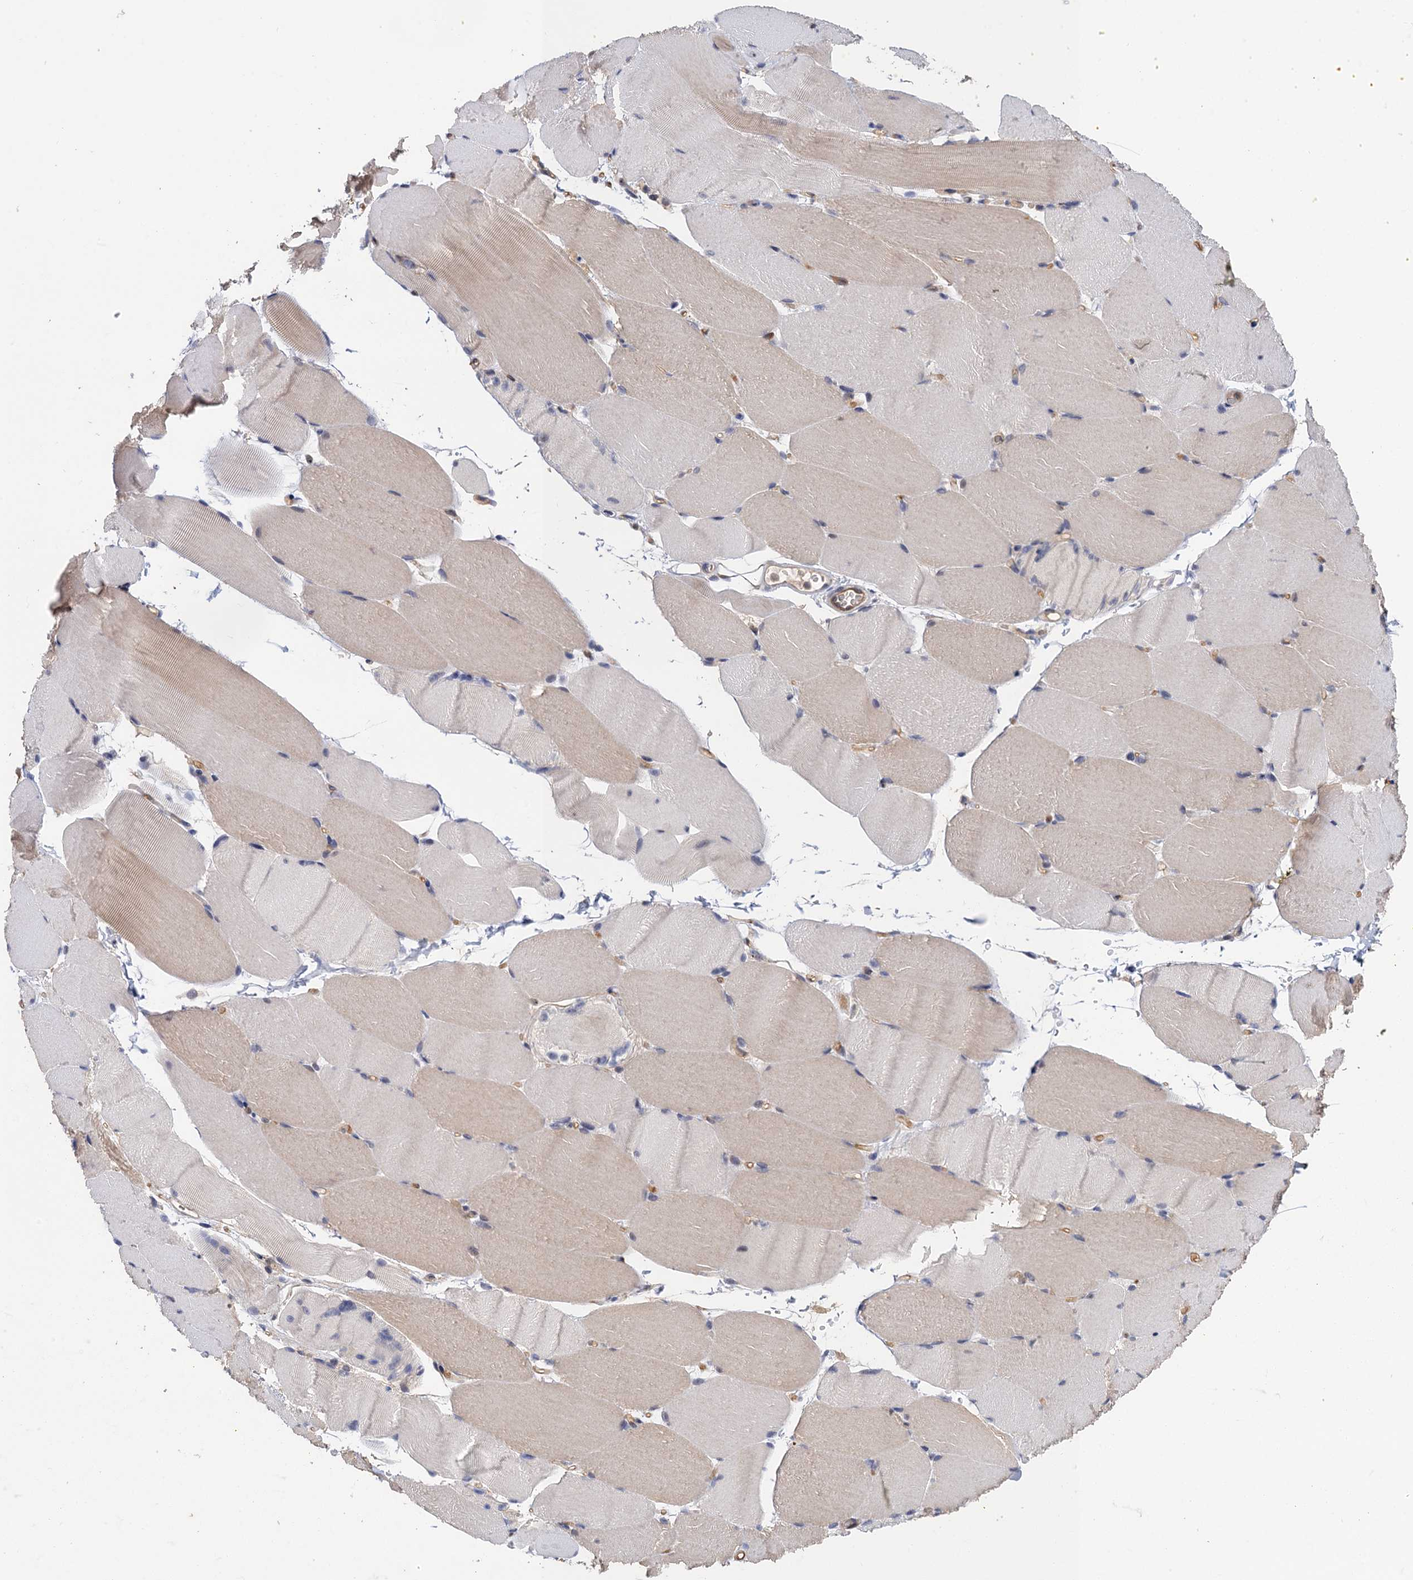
{"staining": {"intensity": "weak", "quantity": "<25%", "location": "cytoplasmic/membranous"}, "tissue": "skeletal muscle", "cell_type": "Myocytes", "image_type": "normal", "snomed": [{"axis": "morphology", "description": "Normal tissue, NOS"}, {"axis": "topography", "description": "Skeletal muscle"}, {"axis": "topography", "description": "Parathyroid gland"}], "caption": "A micrograph of human skeletal muscle is negative for staining in myocytes.", "gene": "NEK8", "patient": {"sex": "female", "age": 37}}